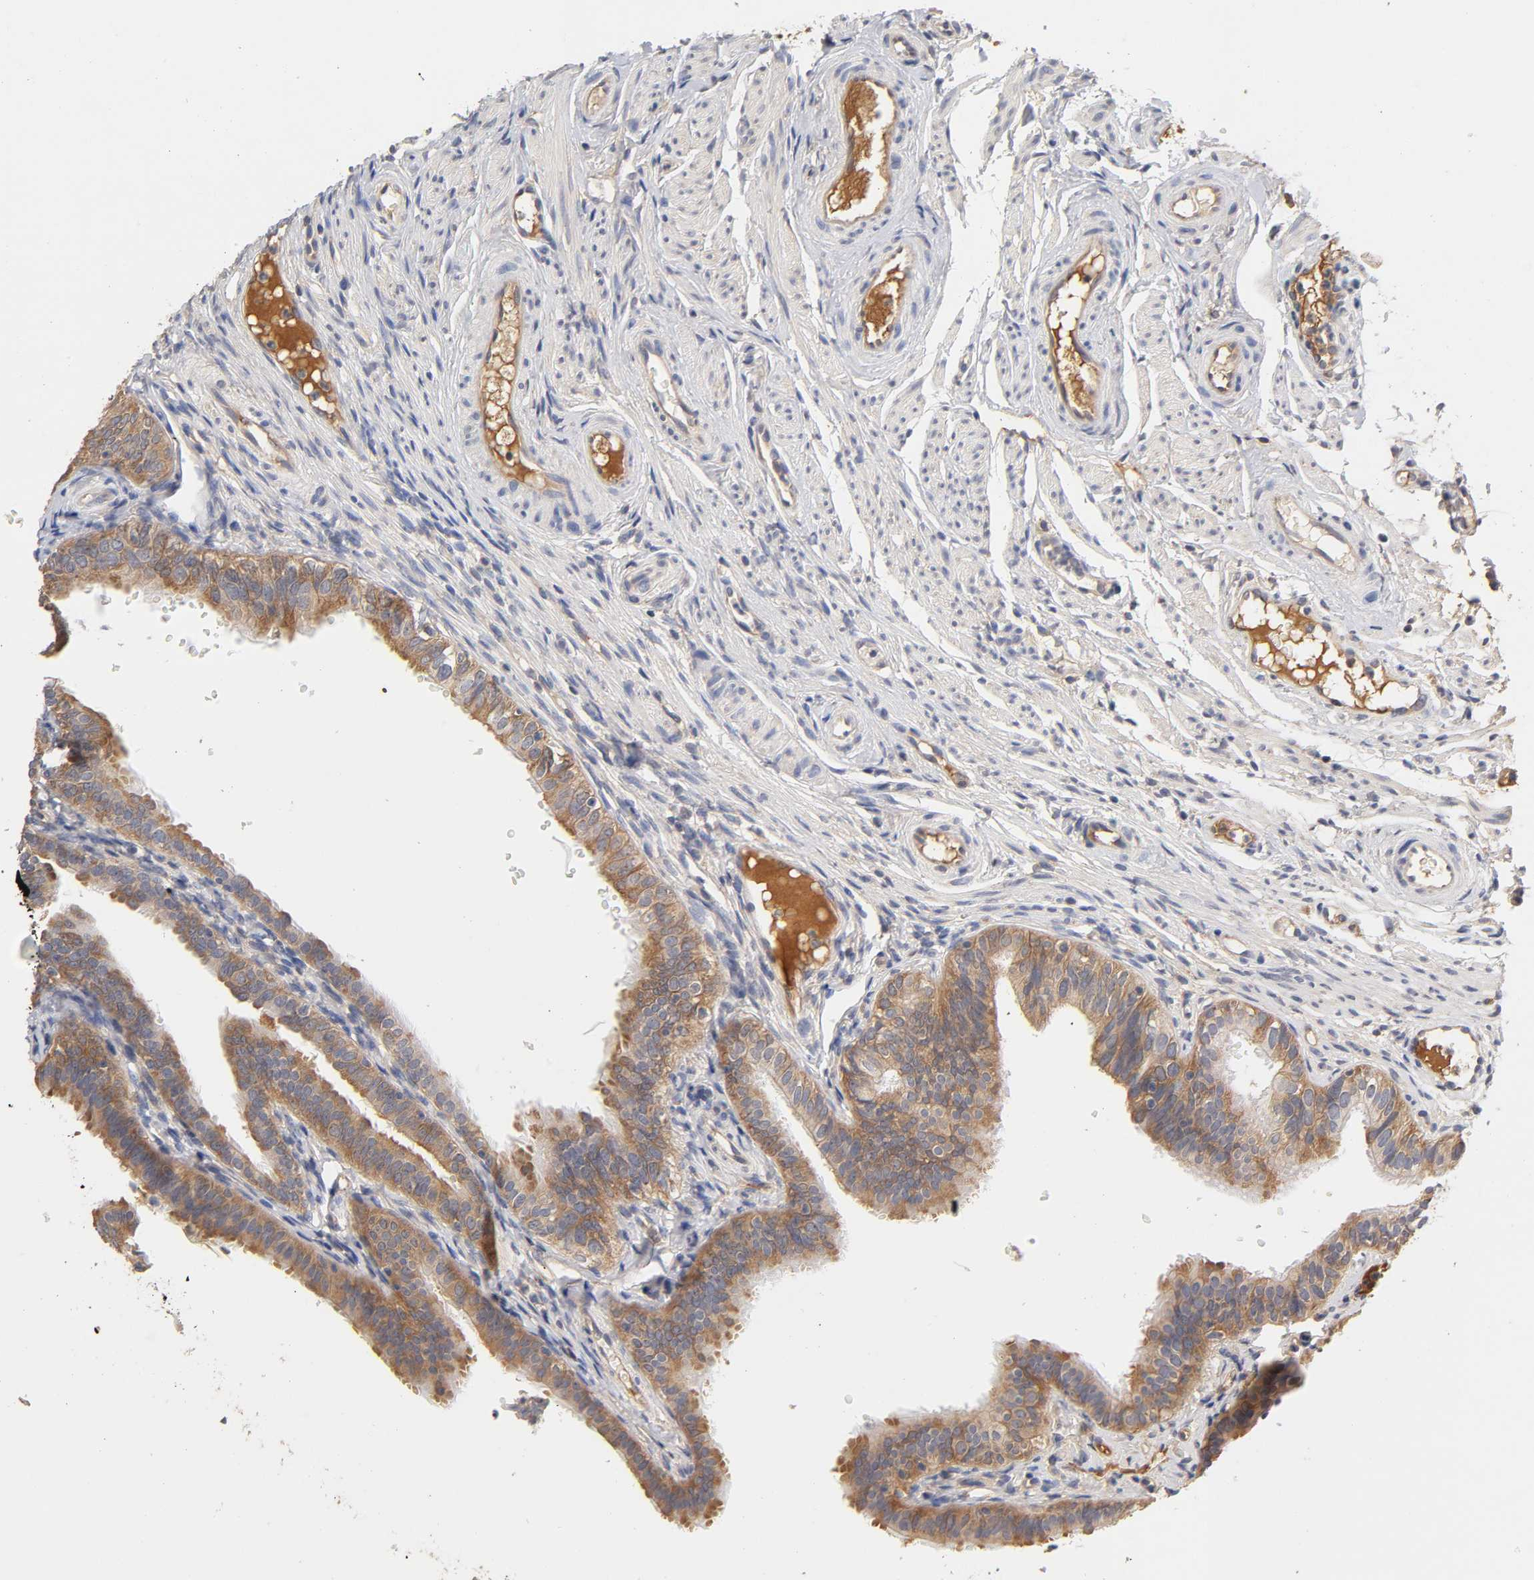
{"staining": {"intensity": "moderate", "quantity": ">75%", "location": "cytoplasmic/membranous"}, "tissue": "fallopian tube", "cell_type": "Glandular cells", "image_type": "normal", "snomed": [{"axis": "morphology", "description": "Normal tissue, NOS"}, {"axis": "morphology", "description": "Dermoid, NOS"}, {"axis": "topography", "description": "Fallopian tube"}], "caption": "Protein staining of normal fallopian tube exhibits moderate cytoplasmic/membranous staining in approximately >75% of glandular cells. The protein is stained brown, and the nuclei are stained in blue (DAB IHC with brightfield microscopy, high magnification).", "gene": "RPS29", "patient": {"sex": "female", "age": 33}}